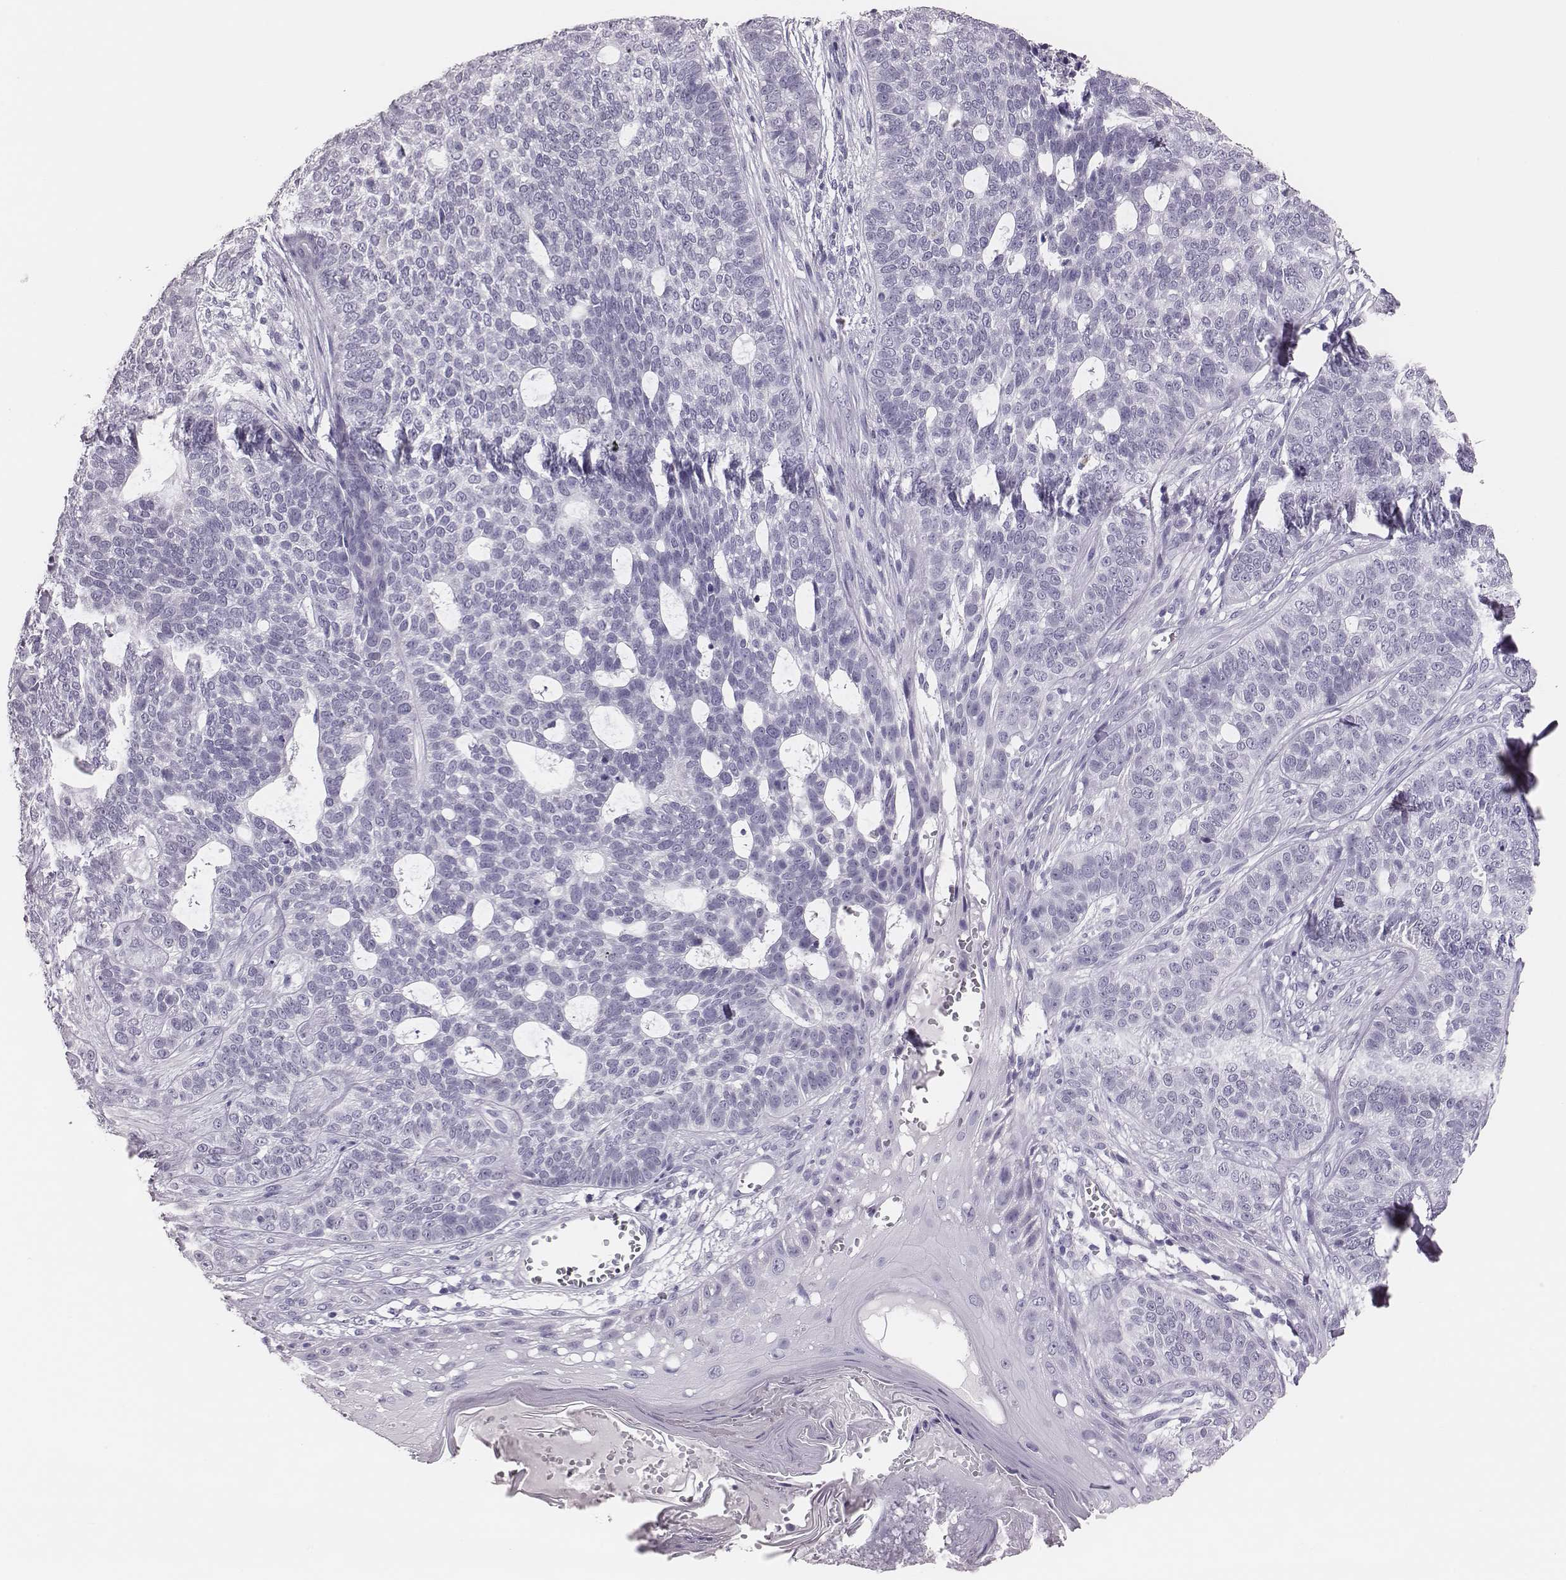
{"staining": {"intensity": "negative", "quantity": "none", "location": "none"}, "tissue": "skin cancer", "cell_type": "Tumor cells", "image_type": "cancer", "snomed": [{"axis": "morphology", "description": "Basal cell carcinoma"}, {"axis": "topography", "description": "Skin"}], "caption": "Human skin cancer (basal cell carcinoma) stained for a protein using IHC exhibits no positivity in tumor cells.", "gene": "H1-6", "patient": {"sex": "female", "age": 69}}